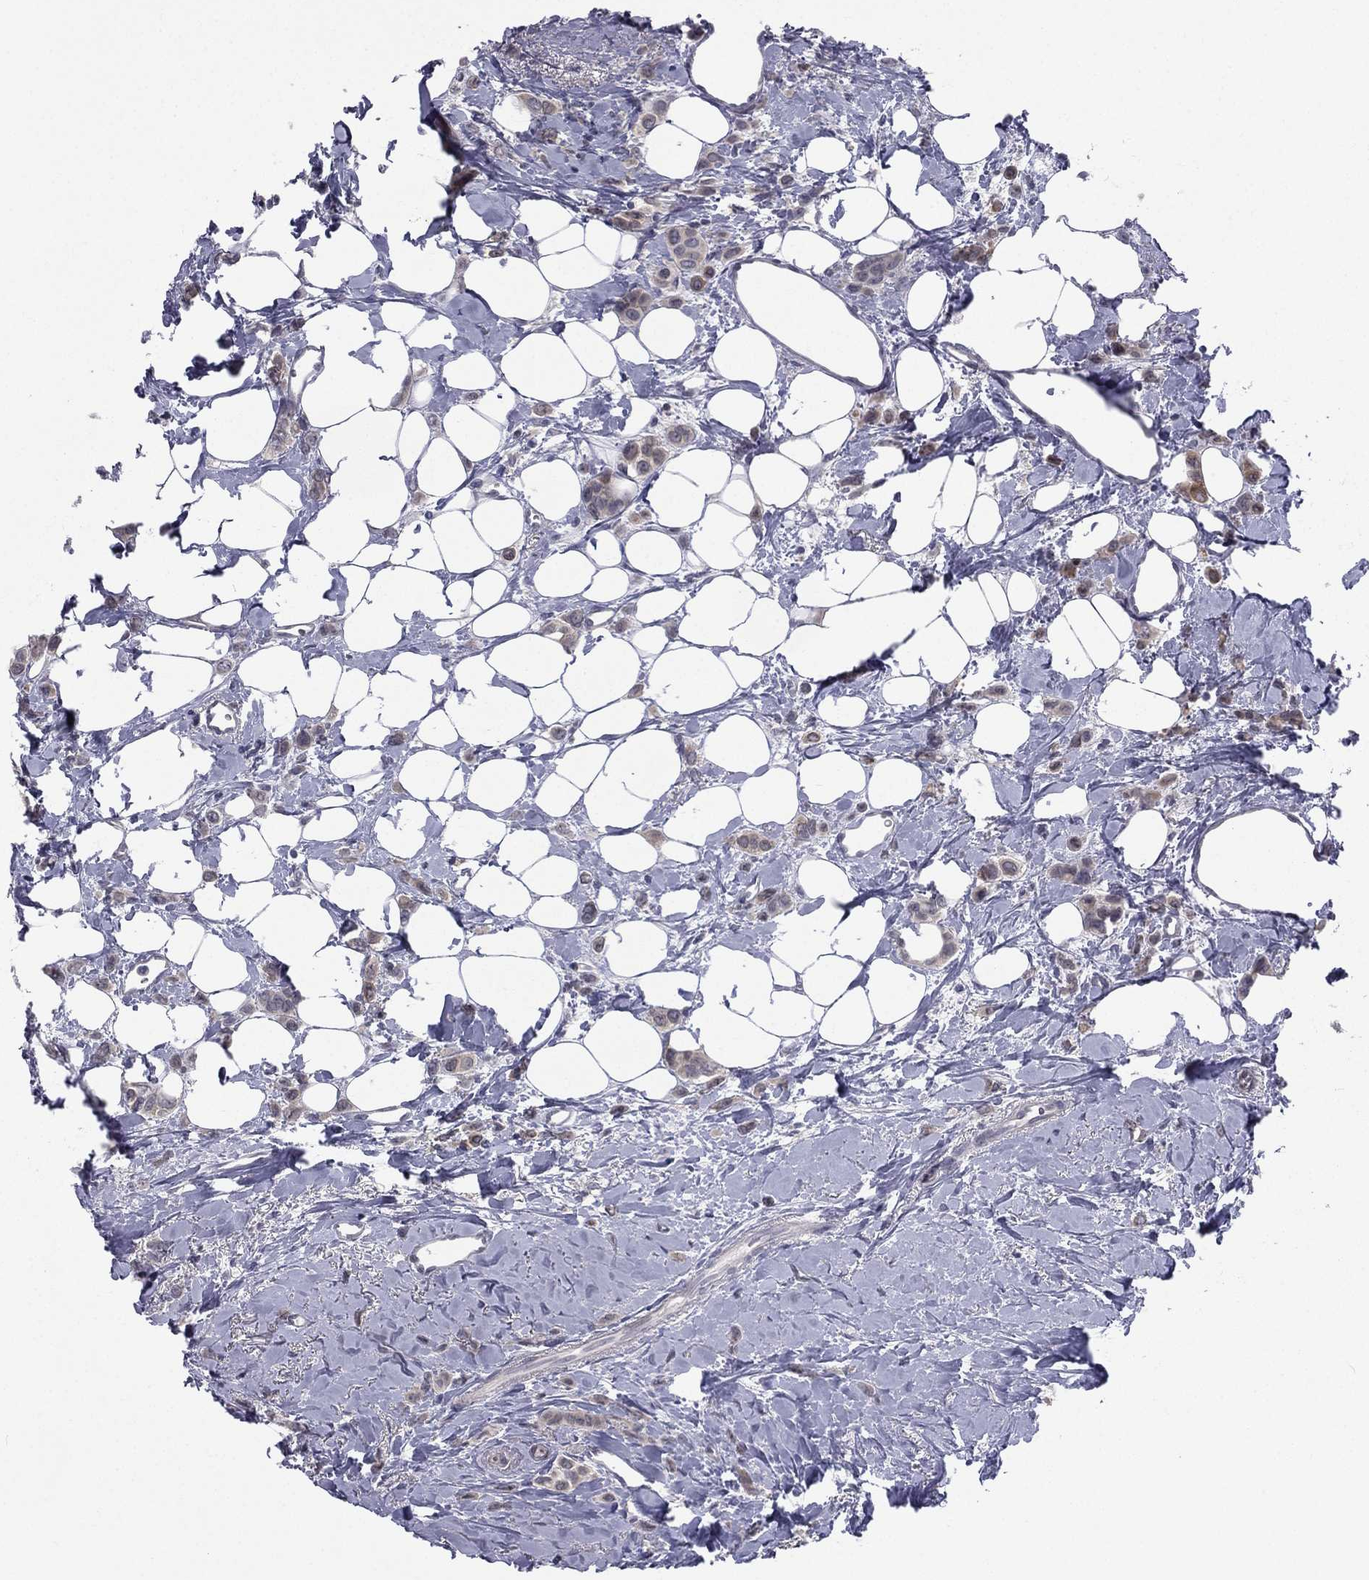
{"staining": {"intensity": "negative", "quantity": "none", "location": "none"}, "tissue": "breast cancer", "cell_type": "Tumor cells", "image_type": "cancer", "snomed": [{"axis": "morphology", "description": "Lobular carcinoma"}, {"axis": "topography", "description": "Breast"}], "caption": "Tumor cells show no significant expression in breast cancer (lobular carcinoma).", "gene": "ACTRT2", "patient": {"sex": "female", "age": 66}}